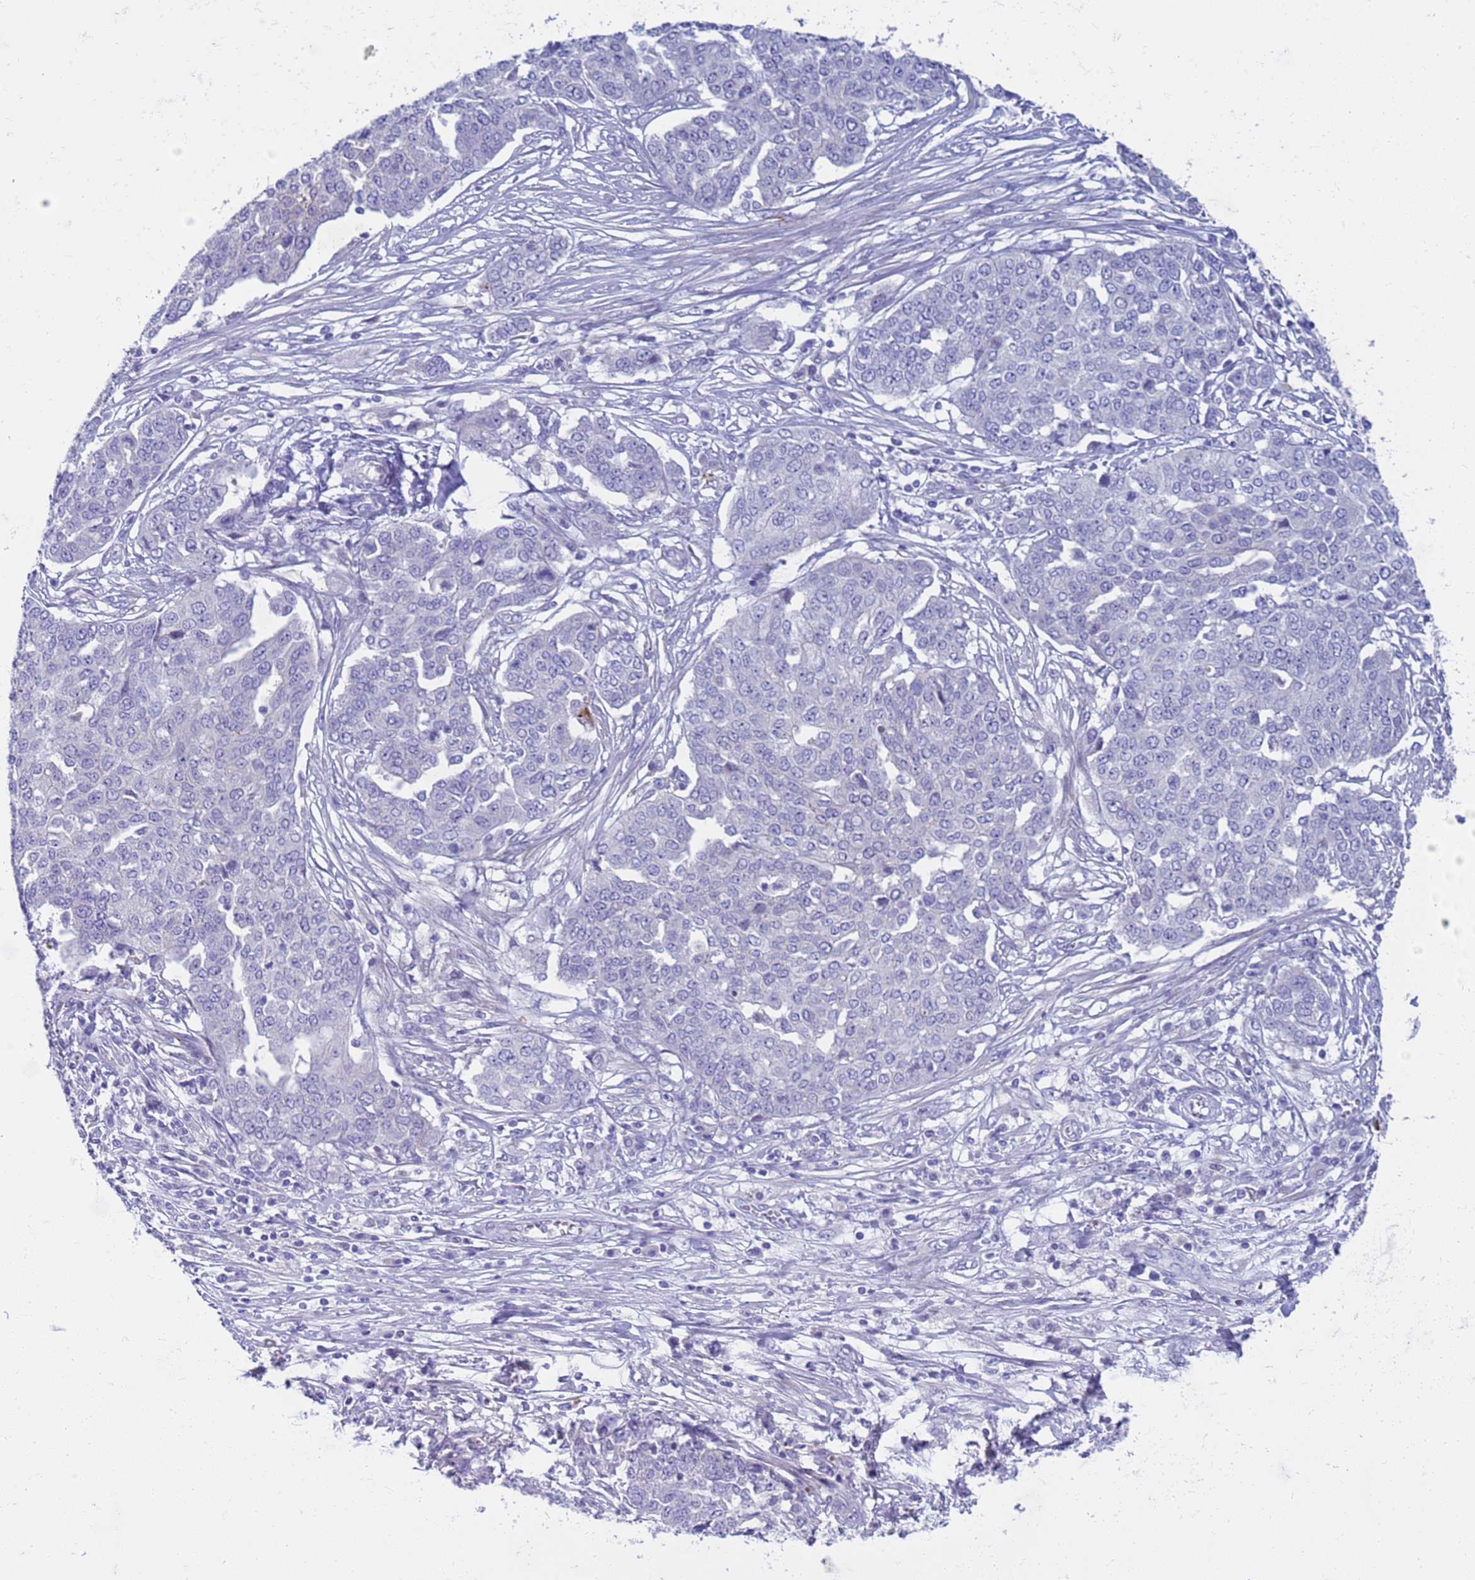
{"staining": {"intensity": "negative", "quantity": "none", "location": "none"}, "tissue": "ovarian cancer", "cell_type": "Tumor cells", "image_type": "cancer", "snomed": [{"axis": "morphology", "description": "Cystadenocarcinoma, serous, NOS"}, {"axis": "topography", "description": "Soft tissue"}, {"axis": "topography", "description": "Ovary"}], "caption": "High power microscopy micrograph of an immunohistochemistry (IHC) image of ovarian cancer, revealing no significant positivity in tumor cells.", "gene": "C4orf46", "patient": {"sex": "female", "age": 57}}